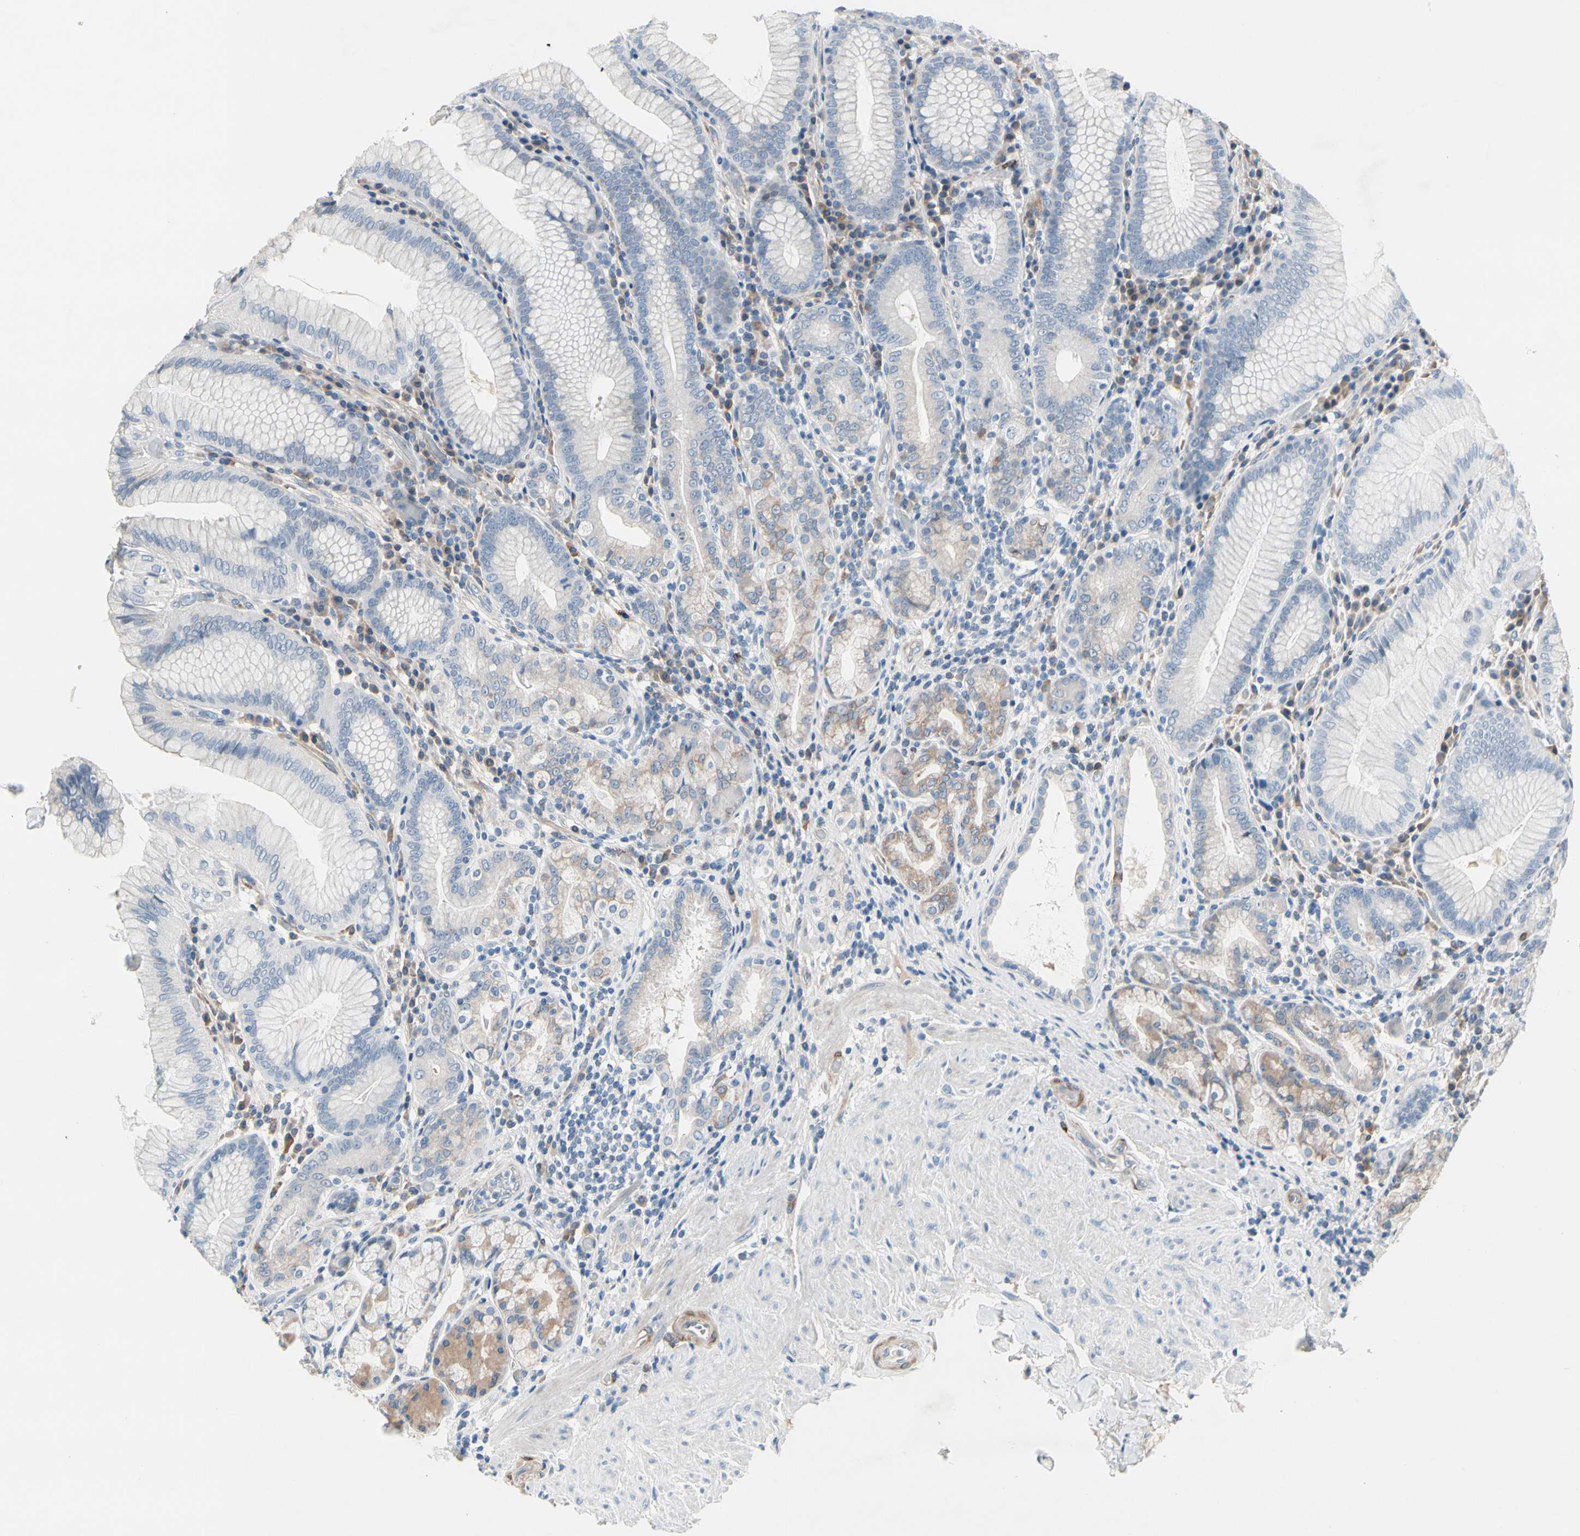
{"staining": {"intensity": "weak", "quantity": "<25%", "location": "cytoplasmic/membranous"}, "tissue": "stomach", "cell_type": "Glandular cells", "image_type": "normal", "snomed": [{"axis": "morphology", "description": "Normal tissue, NOS"}, {"axis": "topography", "description": "Stomach, lower"}], "caption": "Immunohistochemical staining of benign human stomach displays no significant positivity in glandular cells.", "gene": "MAP2", "patient": {"sex": "female", "age": 76}}